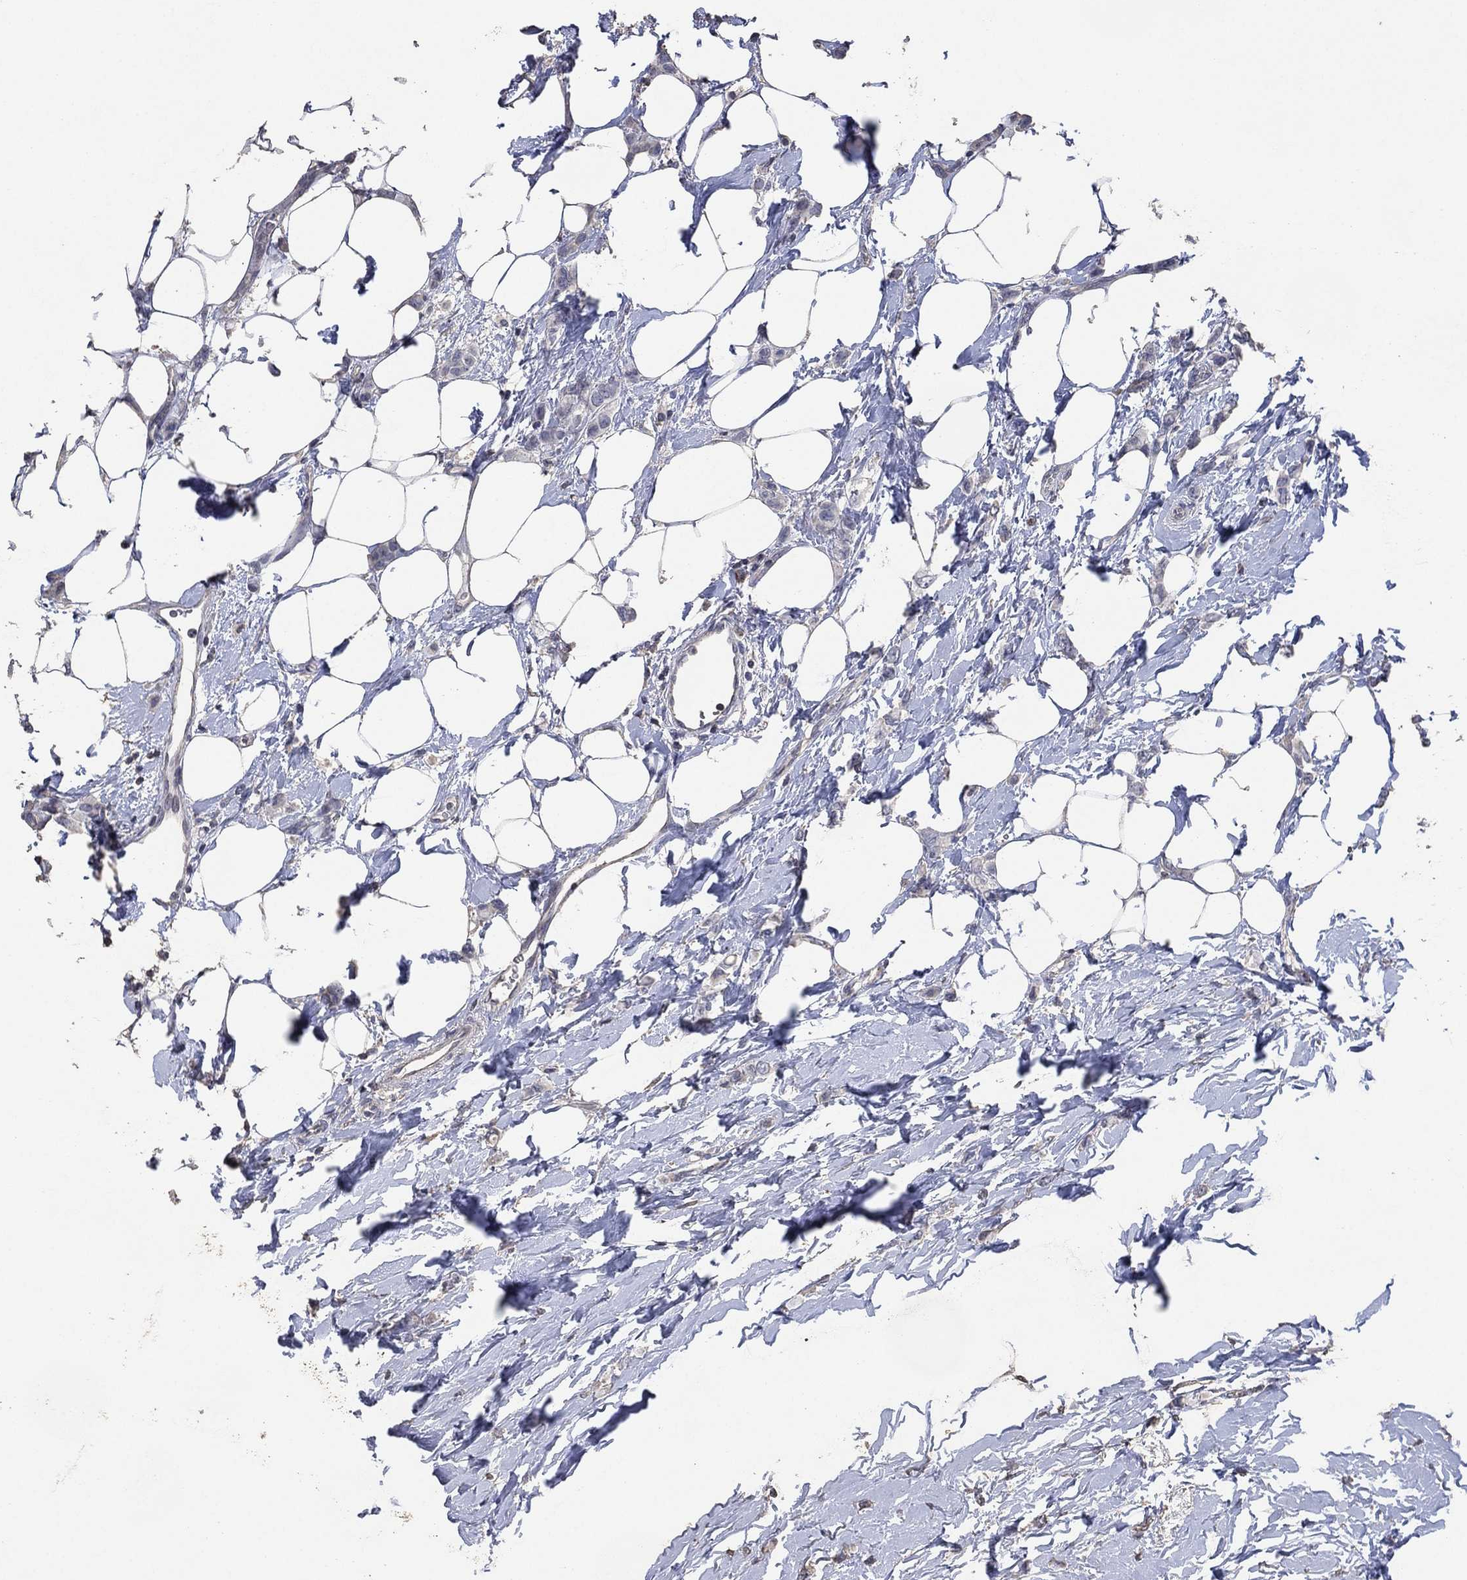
{"staining": {"intensity": "negative", "quantity": "none", "location": "none"}, "tissue": "breast cancer", "cell_type": "Tumor cells", "image_type": "cancer", "snomed": [{"axis": "morphology", "description": "Lobular carcinoma"}, {"axis": "topography", "description": "Breast"}], "caption": "Tumor cells show no significant positivity in breast cancer.", "gene": "ADPRHL1", "patient": {"sex": "female", "age": 66}}